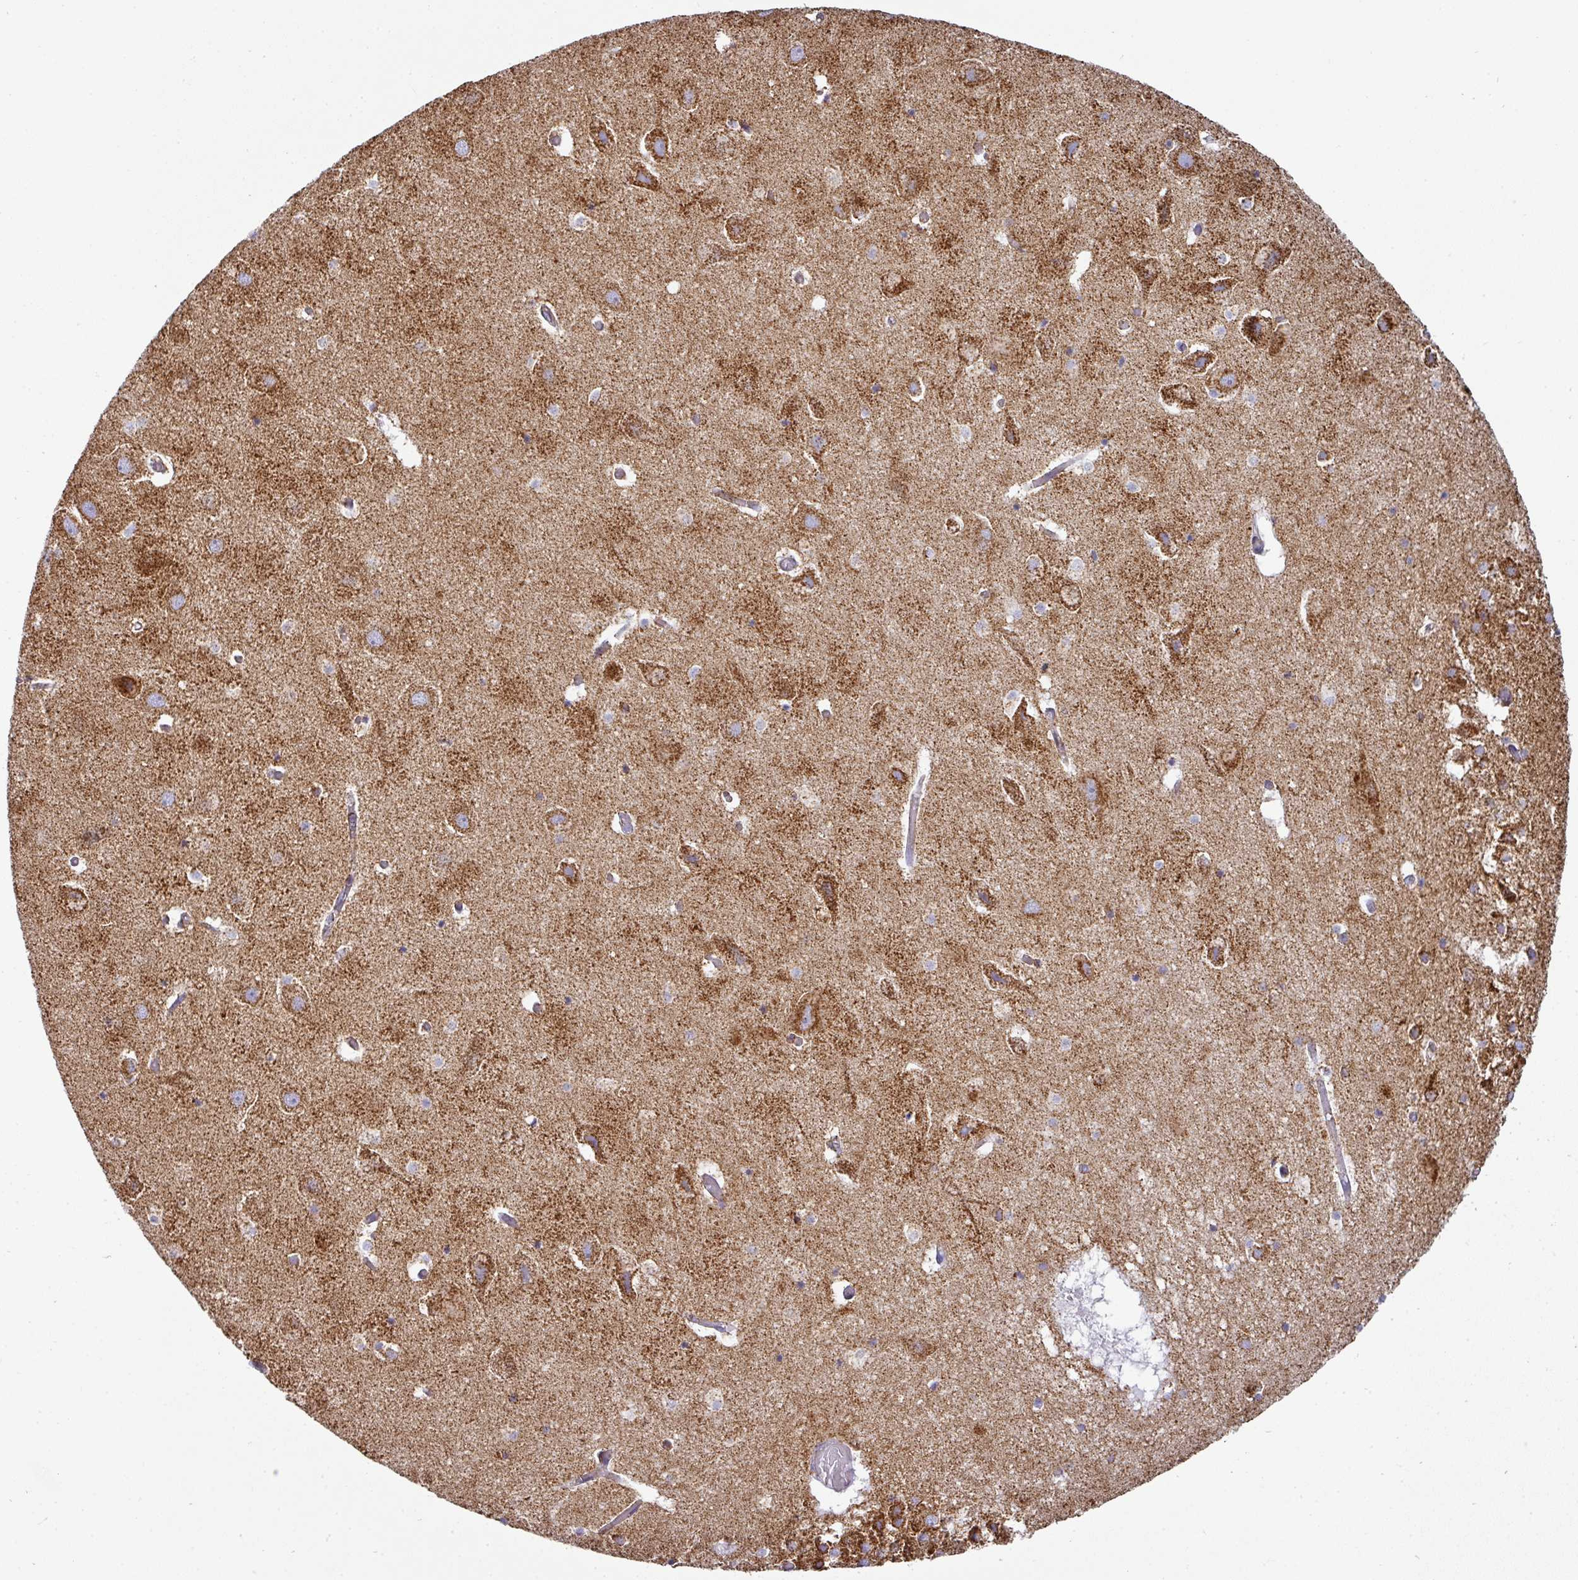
{"staining": {"intensity": "moderate", "quantity": "<25%", "location": "cytoplasmic/membranous"}, "tissue": "hippocampus", "cell_type": "Glial cells", "image_type": "normal", "snomed": [{"axis": "morphology", "description": "Normal tissue, NOS"}, {"axis": "topography", "description": "Hippocampus"}], "caption": "A brown stain labels moderate cytoplasmic/membranous expression of a protein in glial cells of unremarkable human hippocampus. Nuclei are stained in blue.", "gene": "UQCRFS1", "patient": {"sex": "female", "age": 52}}